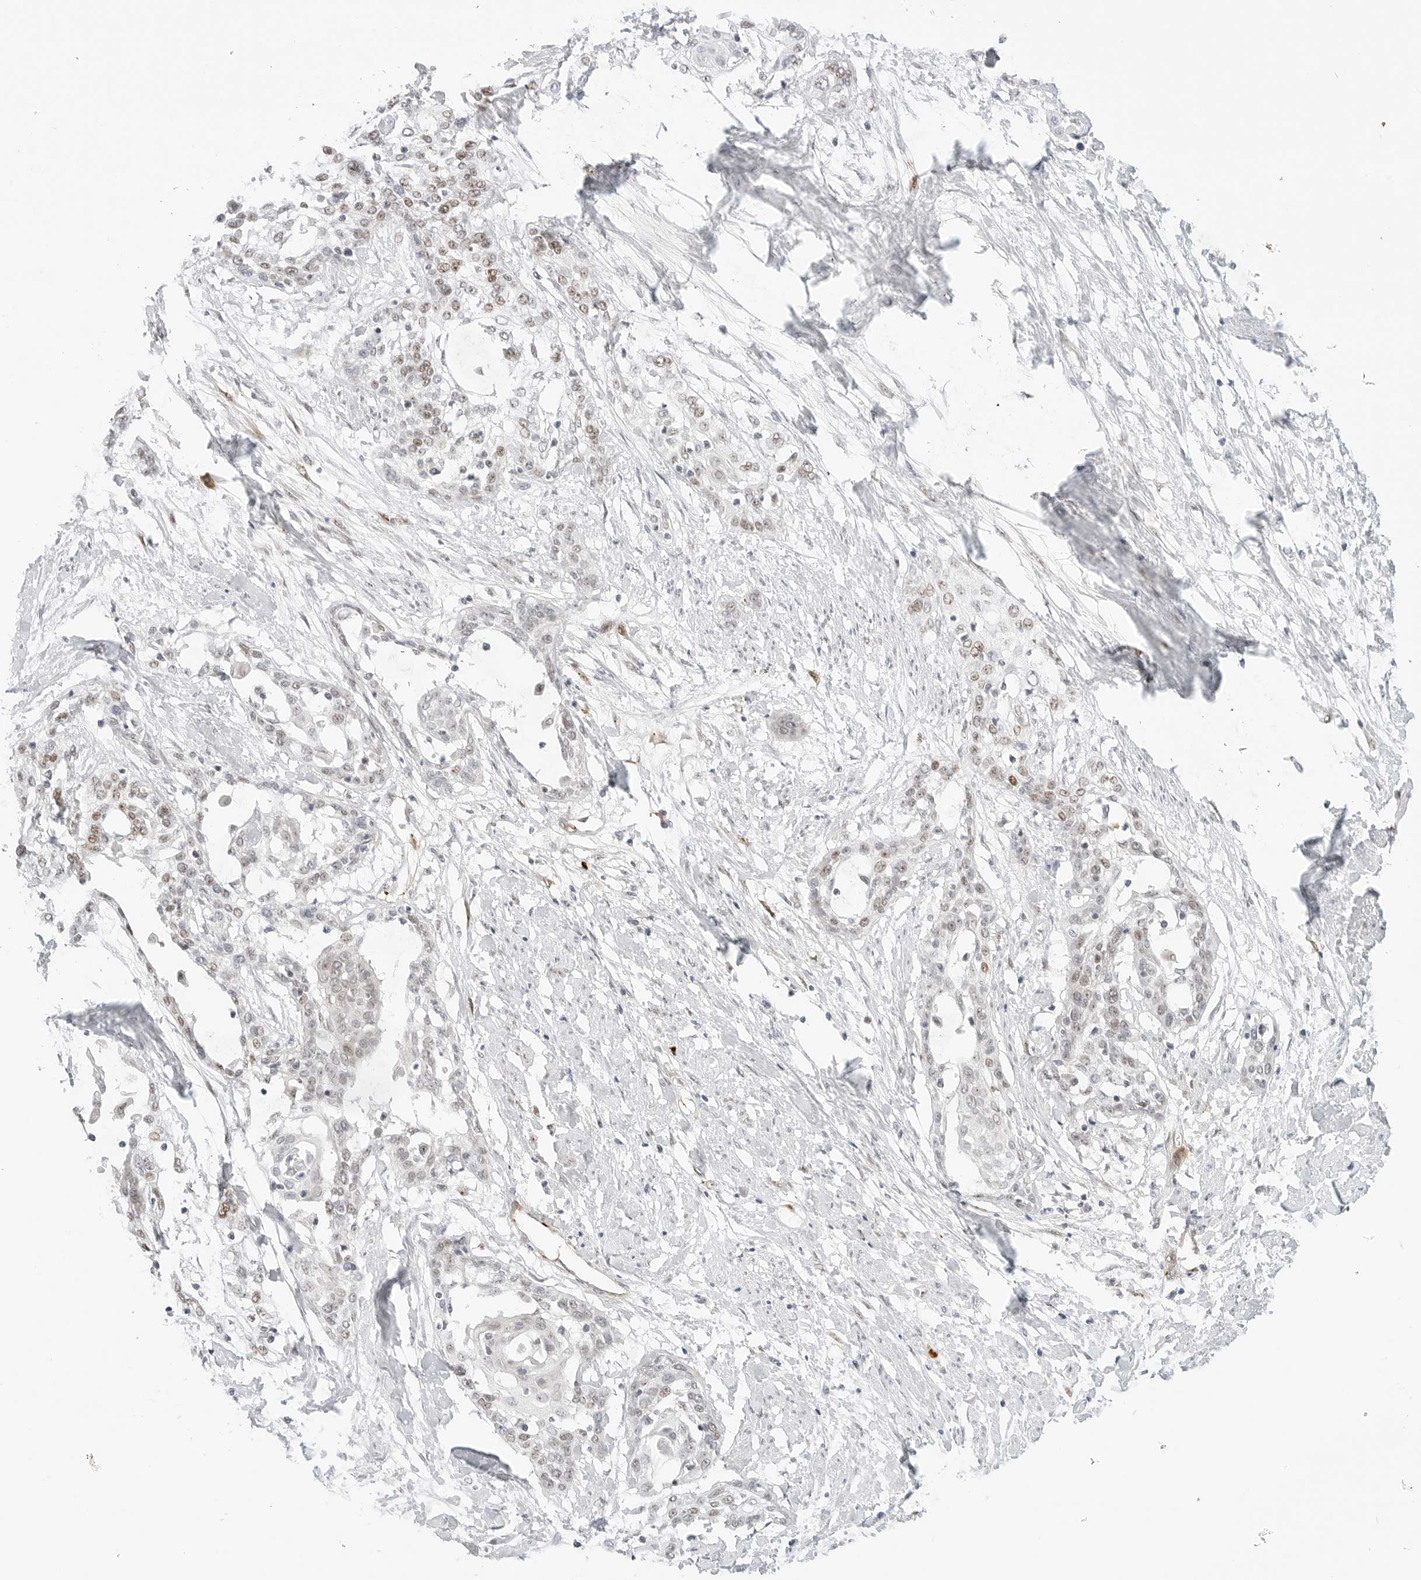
{"staining": {"intensity": "moderate", "quantity": "25%-75%", "location": "nuclear"}, "tissue": "cervical cancer", "cell_type": "Tumor cells", "image_type": "cancer", "snomed": [{"axis": "morphology", "description": "Squamous cell carcinoma, NOS"}, {"axis": "topography", "description": "Cervix"}], "caption": "Immunohistochemical staining of human cervical cancer shows medium levels of moderate nuclear protein staining in approximately 25%-75% of tumor cells.", "gene": "HIPK3", "patient": {"sex": "female", "age": 57}}